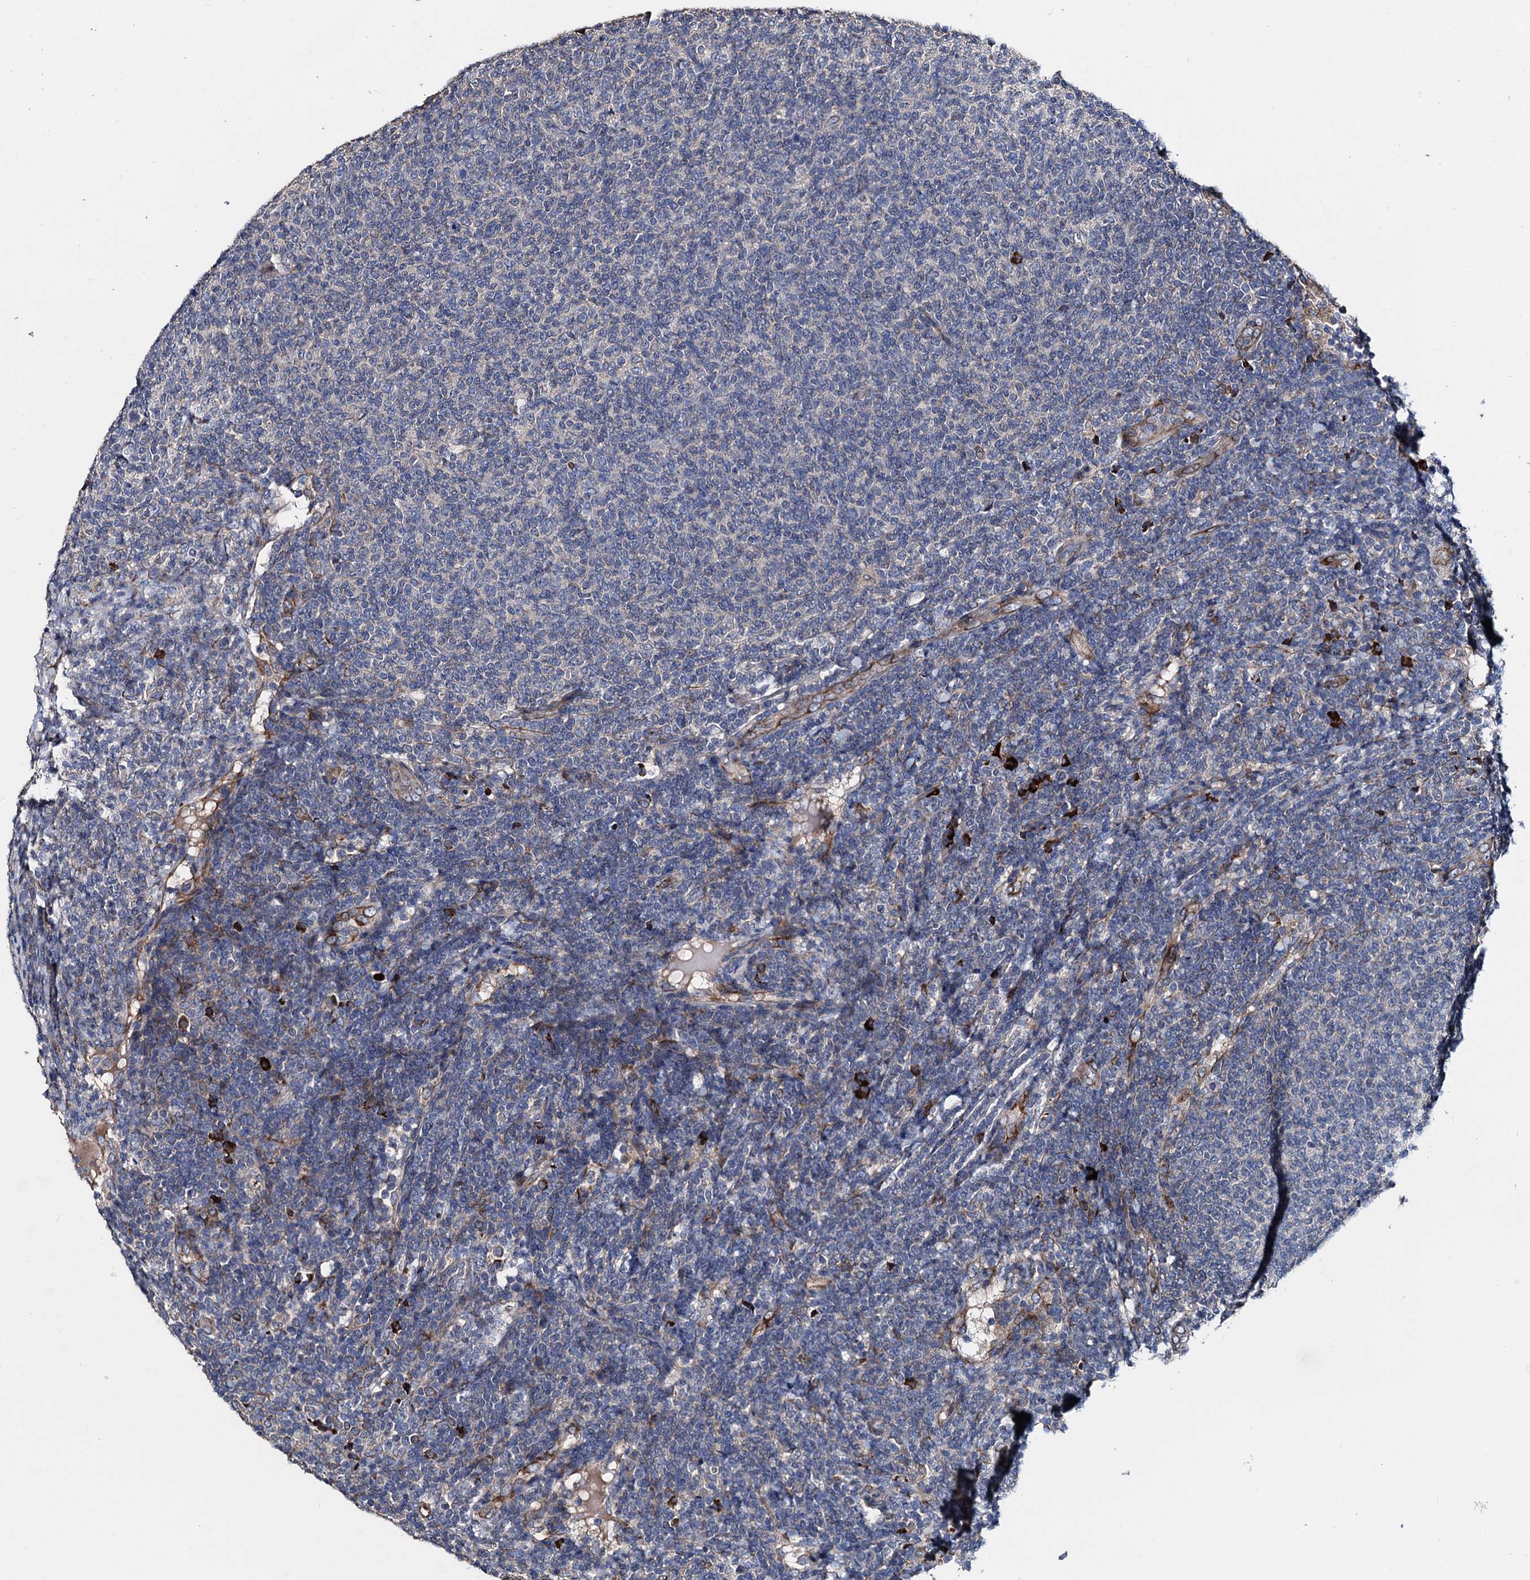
{"staining": {"intensity": "negative", "quantity": "none", "location": "none"}, "tissue": "lymphoma", "cell_type": "Tumor cells", "image_type": "cancer", "snomed": [{"axis": "morphology", "description": "Malignant lymphoma, non-Hodgkin's type, Low grade"}, {"axis": "topography", "description": "Lymph node"}], "caption": "Tumor cells show no significant staining in malignant lymphoma, non-Hodgkin's type (low-grade).", "gene": "AKAP11", "patient": {"sex": "male", "age": 66}}